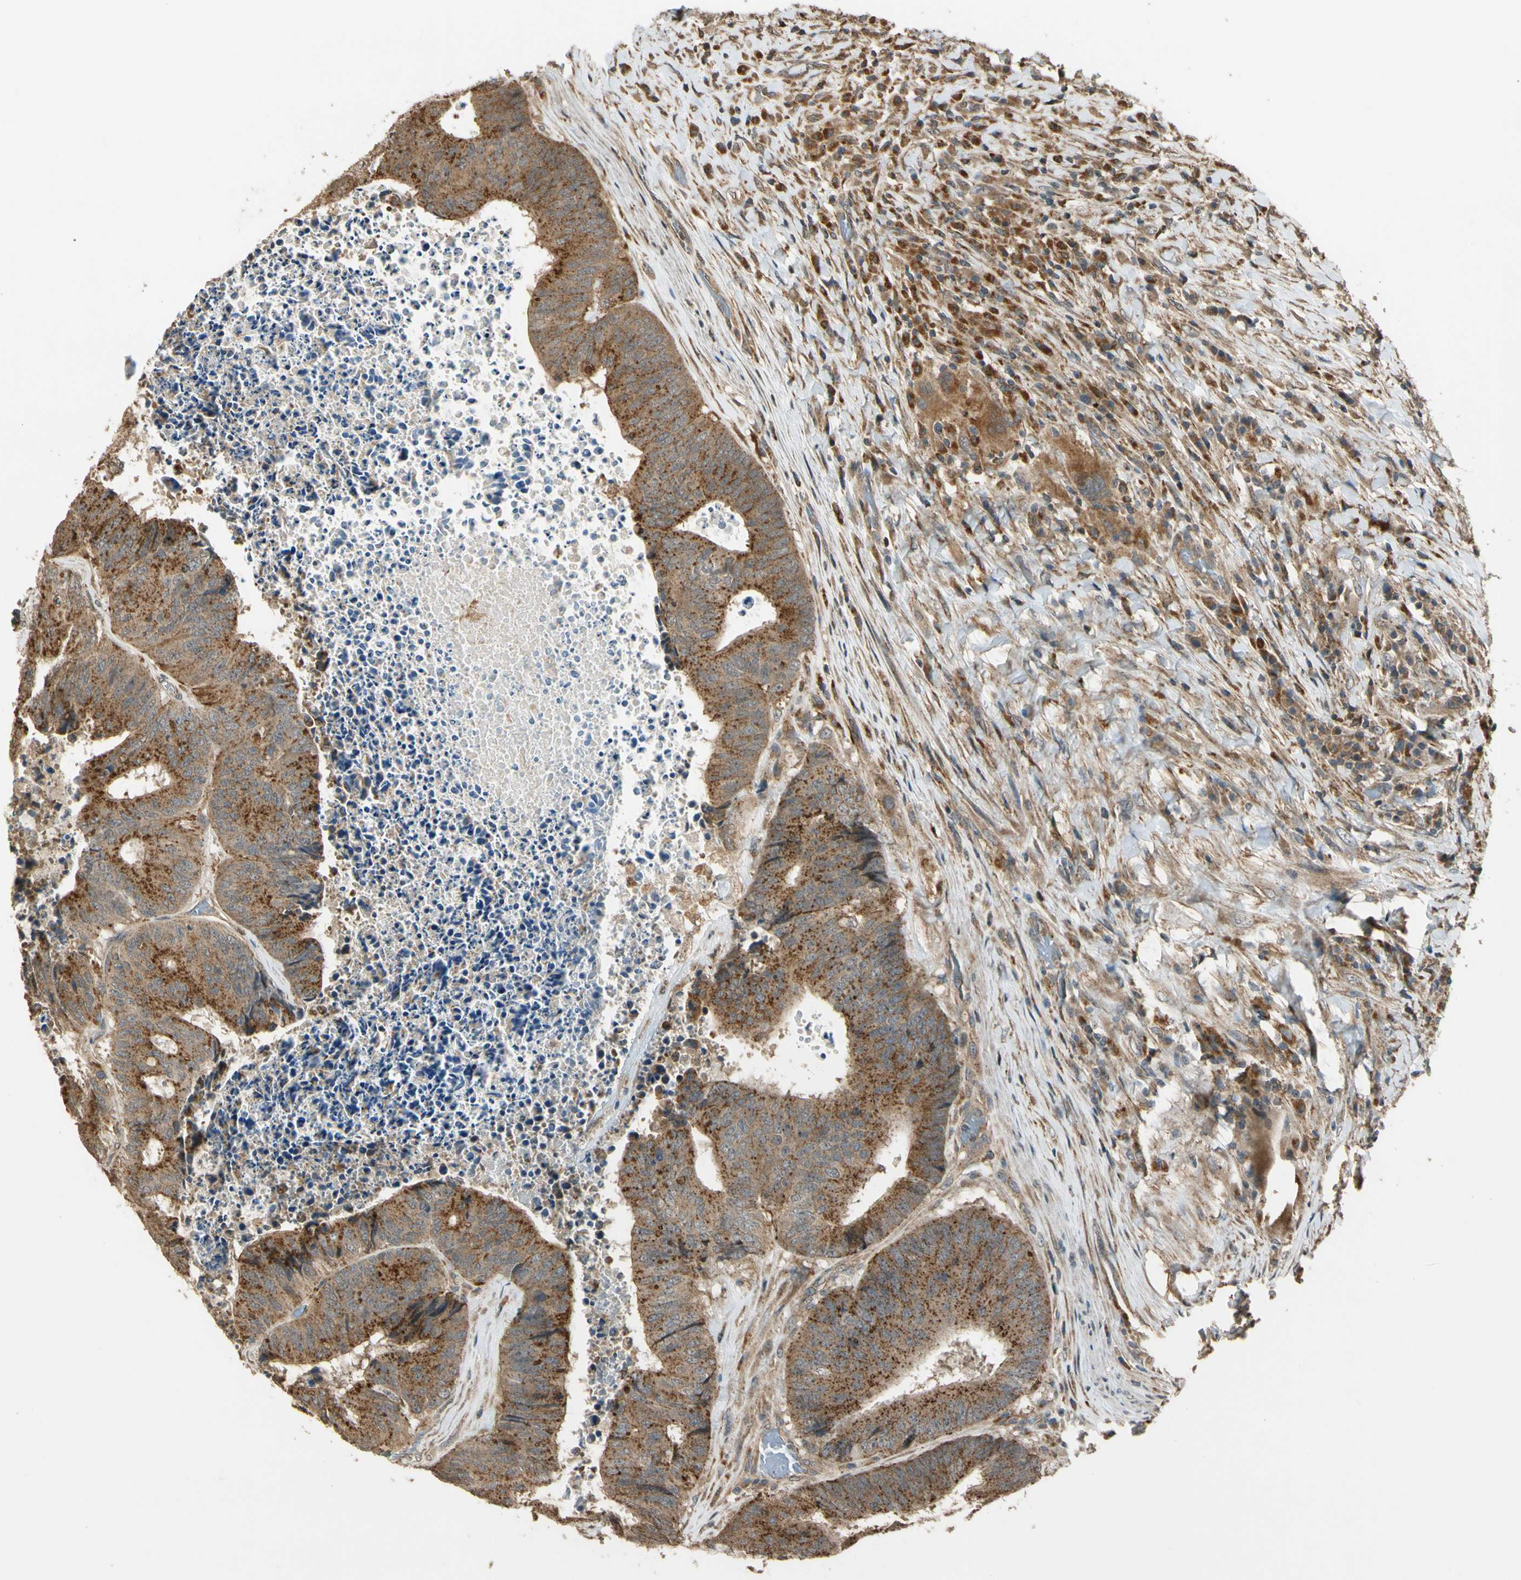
{"staining": {"intensity": "moderate", "quantity": ">75%", "location": "cytoplasmic/membranous"}, "tissue": "colorectal cancer", "cell_type": "Tumor cells", "image_type": "cancer", "snomed": [{"axis": "morphology", "description": "Adenocarcinoma, NOS"}, {"axis": "topography", "description": "Rectum"}], "caption": "Immunohistochemical staining of colorectal cancer reveals moderate cytoplasmic/membranous protein expression in approximately >75% of tumor cells. (Stains: DAB in brown, nuclei in blue, Microscopy: brightfield microscopy at high magnification).", "gene": "LAMTOR1", "patient": {"sex": "male", "age": 72}}